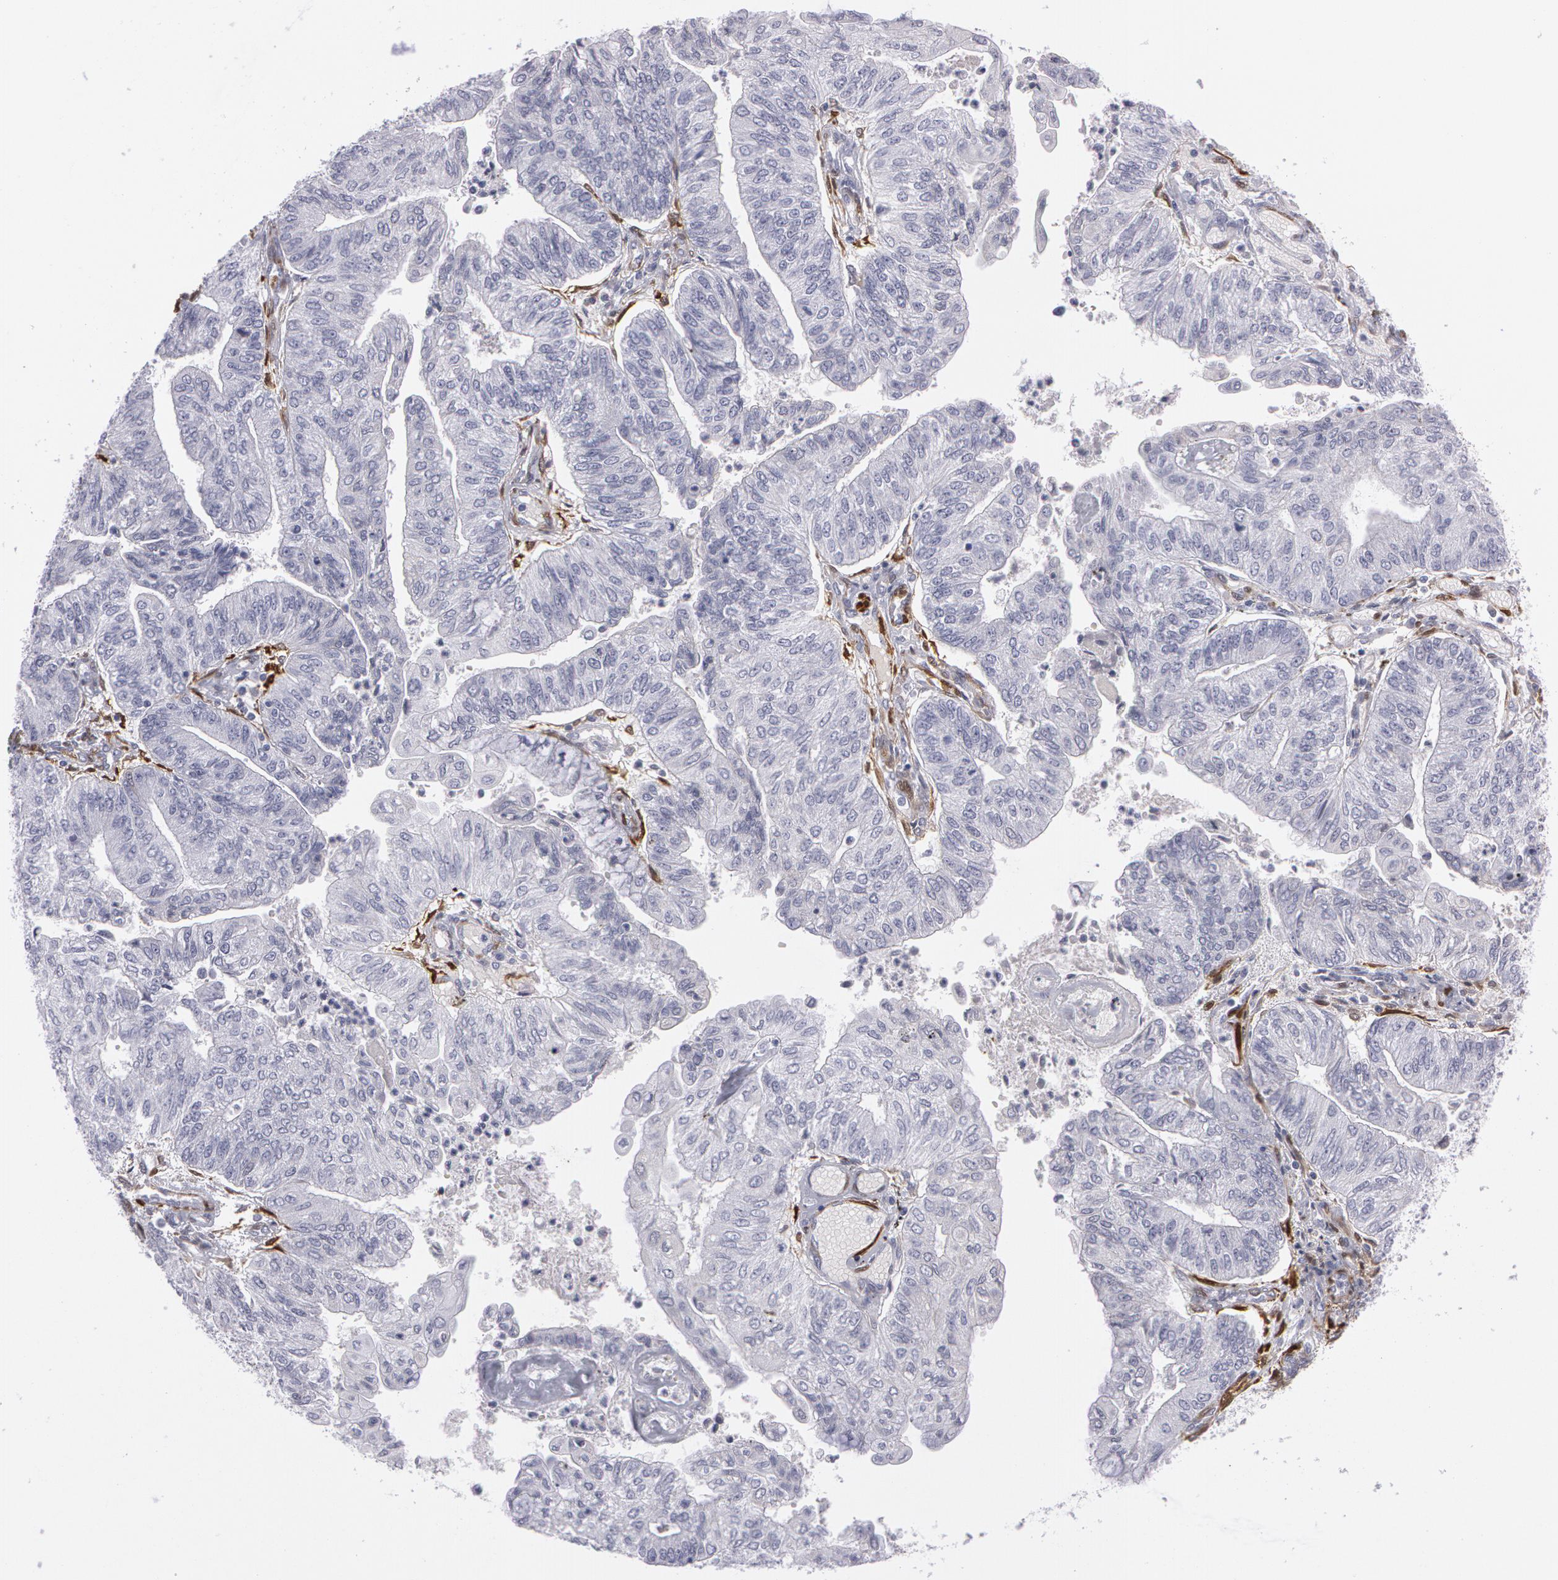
{"staining": {"intensity": "negative", "quantity": "none", "location": "none"}, "tissue": "endometrial cancer", "cell_type": "Tumor cells", "image_type": "cancer", "snomed": [{"axis": "morphology", "description": "Adenocarcinoma, NOS"}, {"axis": "topography", "description": "Endometrium"}], "caption": "Tumor cells are negative for protein expression in human endometrial cancer (adenocarcinoma).", "gene": "TAGLN", "patient": {"sex": "female", "age": 59}}